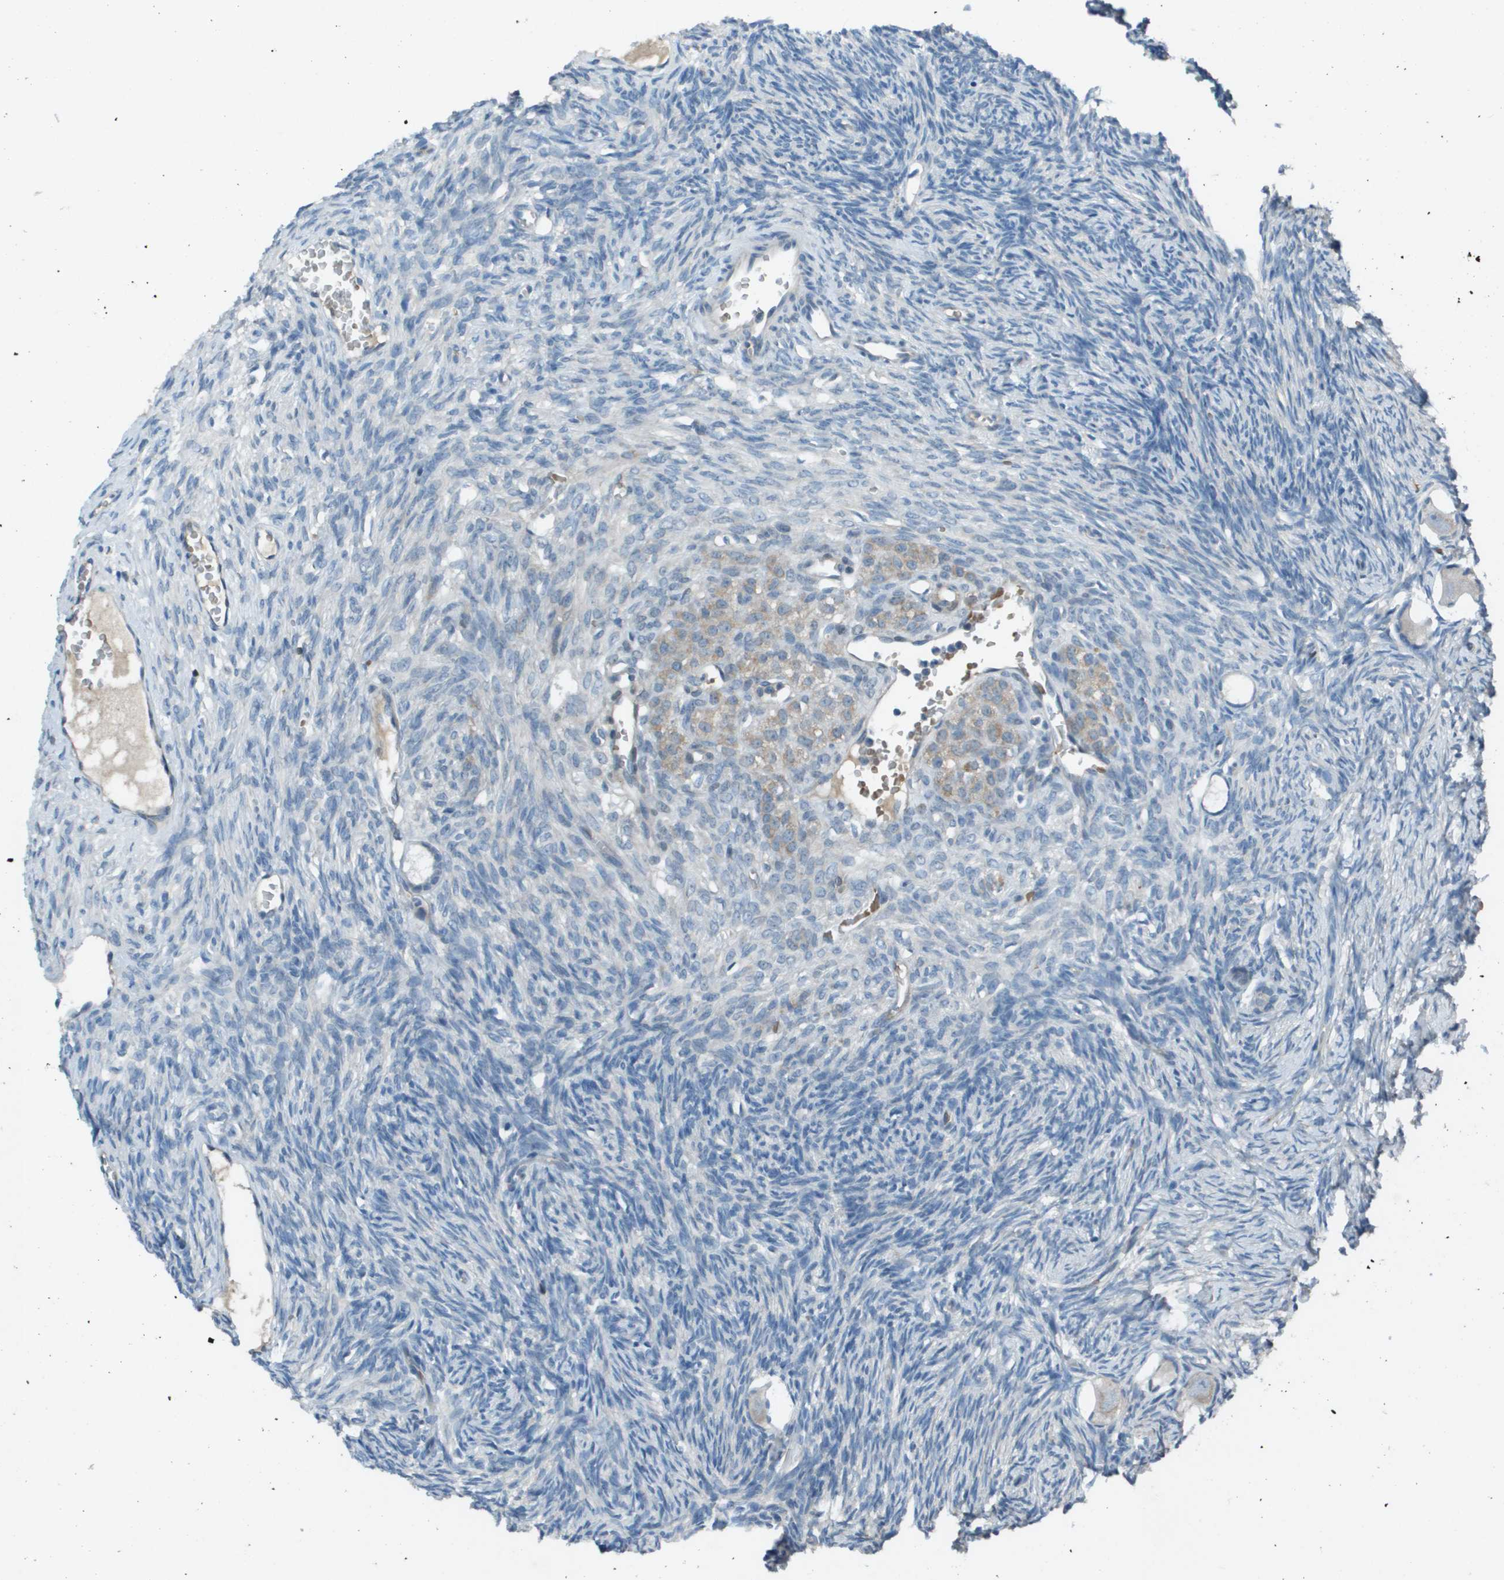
{"staining": {"intensity": "negative", "quantity": "none", "location": "none"}, "tissue": "ovary", "cell_type": "Ovarian stroma cells", "image_type": "normal", "snomed": [{"axis": "morphology", "description": "Normal tissue, NOS"}, {"axis": "topography", "description": "Ovary"}], "caption": "Photomicrograph shows no protein staining in ovarian stroma cells of benign ovary.", "gene": "CAMK4", "patient": {"sex": "female", "age": 27}}